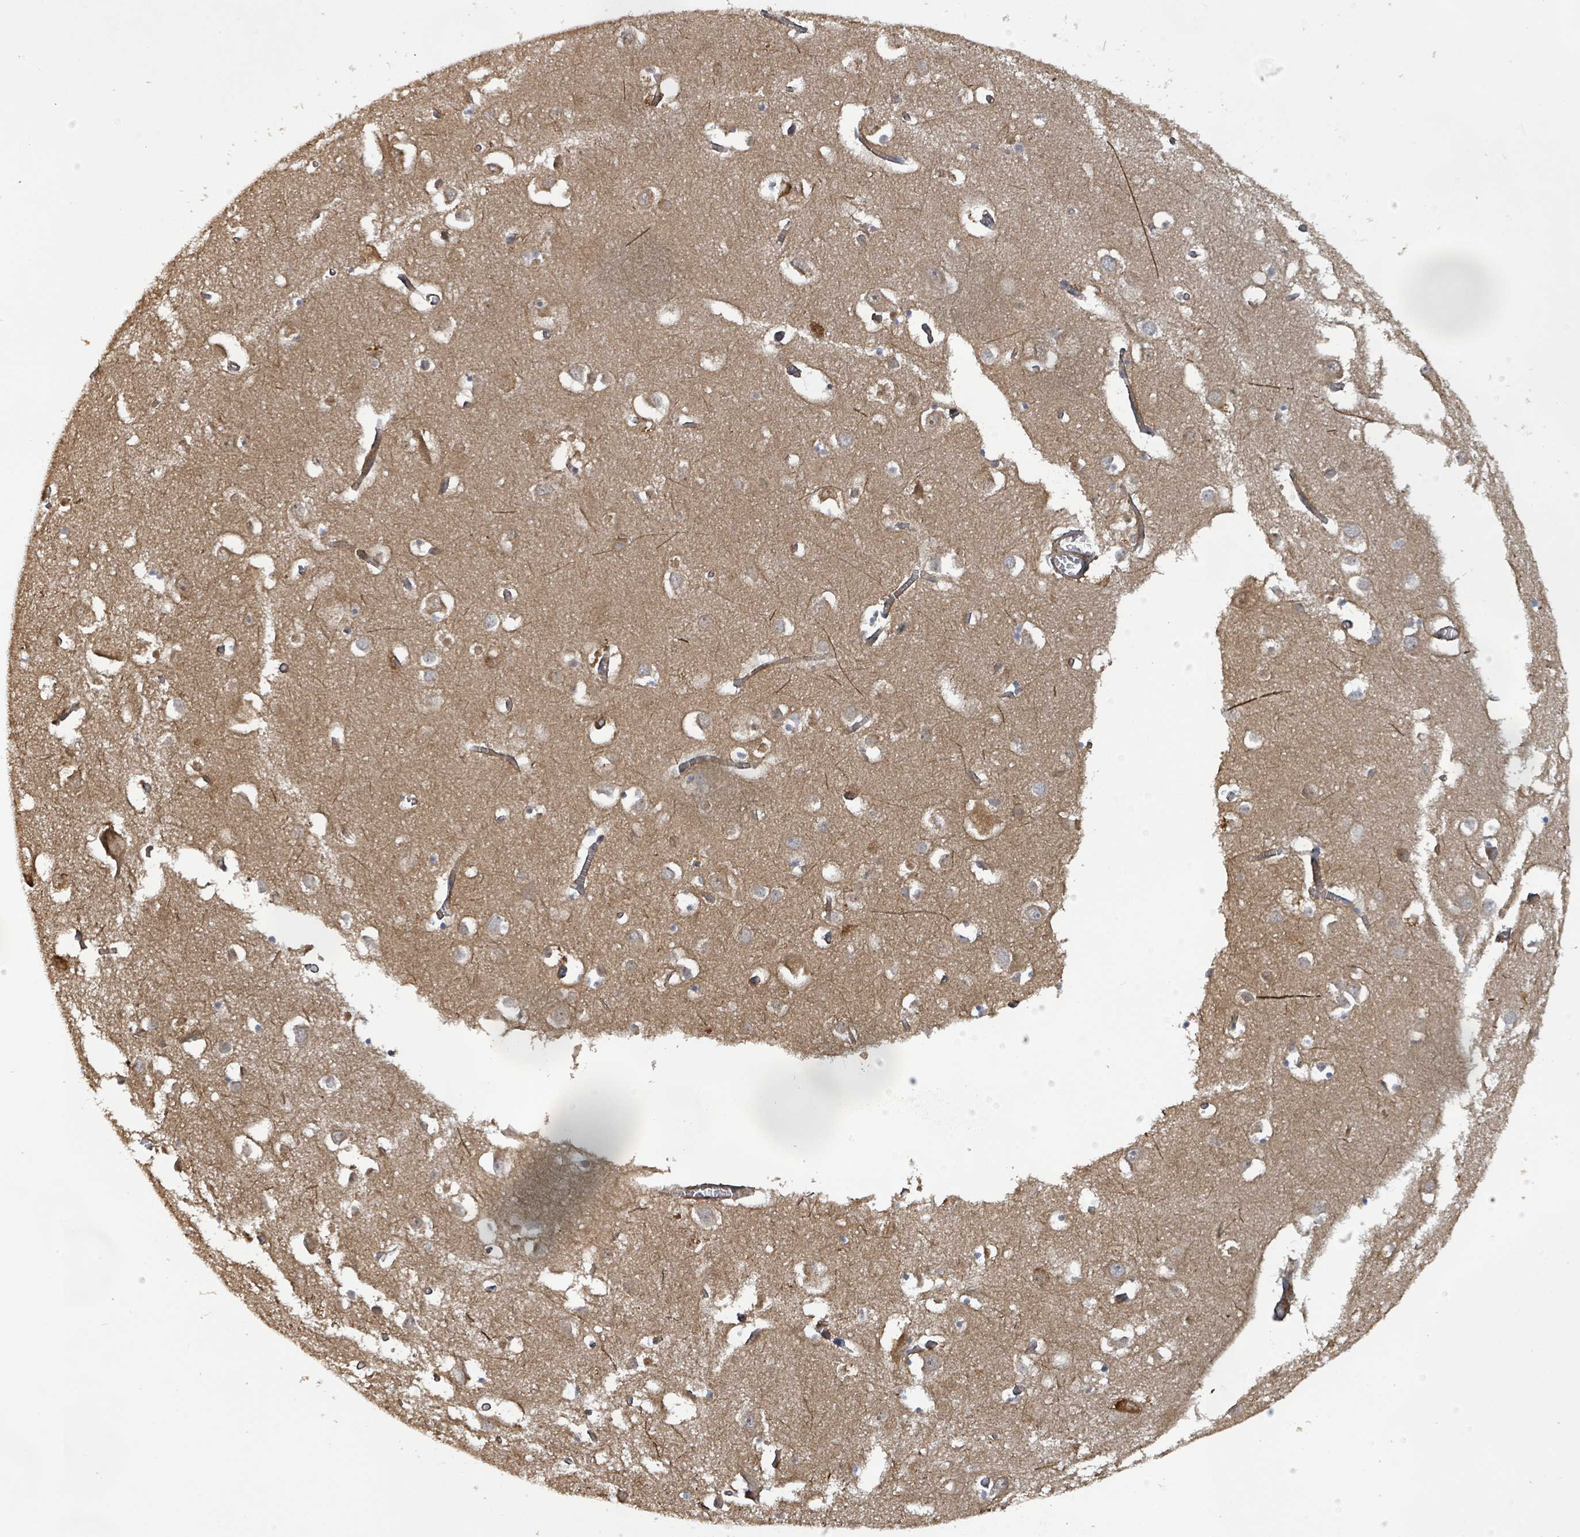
{"staining": {"intensity": "moderate", "quantity": ">75%", "location": "cytoplasmic/membranous"}, "tissue": "cerebral cortex", "cell_type": "Endothelial cells", "image_type": "normal", "snomed": [{"axis": "morphology", "description": "Normal tissue, NOS"}, {"axis": "topography", "description": "Cerebral cortex"}], "caption": "Immunohistochemistry (IHC) (DAB (3,3'-diaminobenzidine)) staining of unremarkable cerebral cortex displays moderate cytoplasmic/membranous protein staining in about >75% of endothelial cells. Nuclei are stained in blue.", "gene": "KBTBD11", "patient": {"sex": "male", "age": 70}}